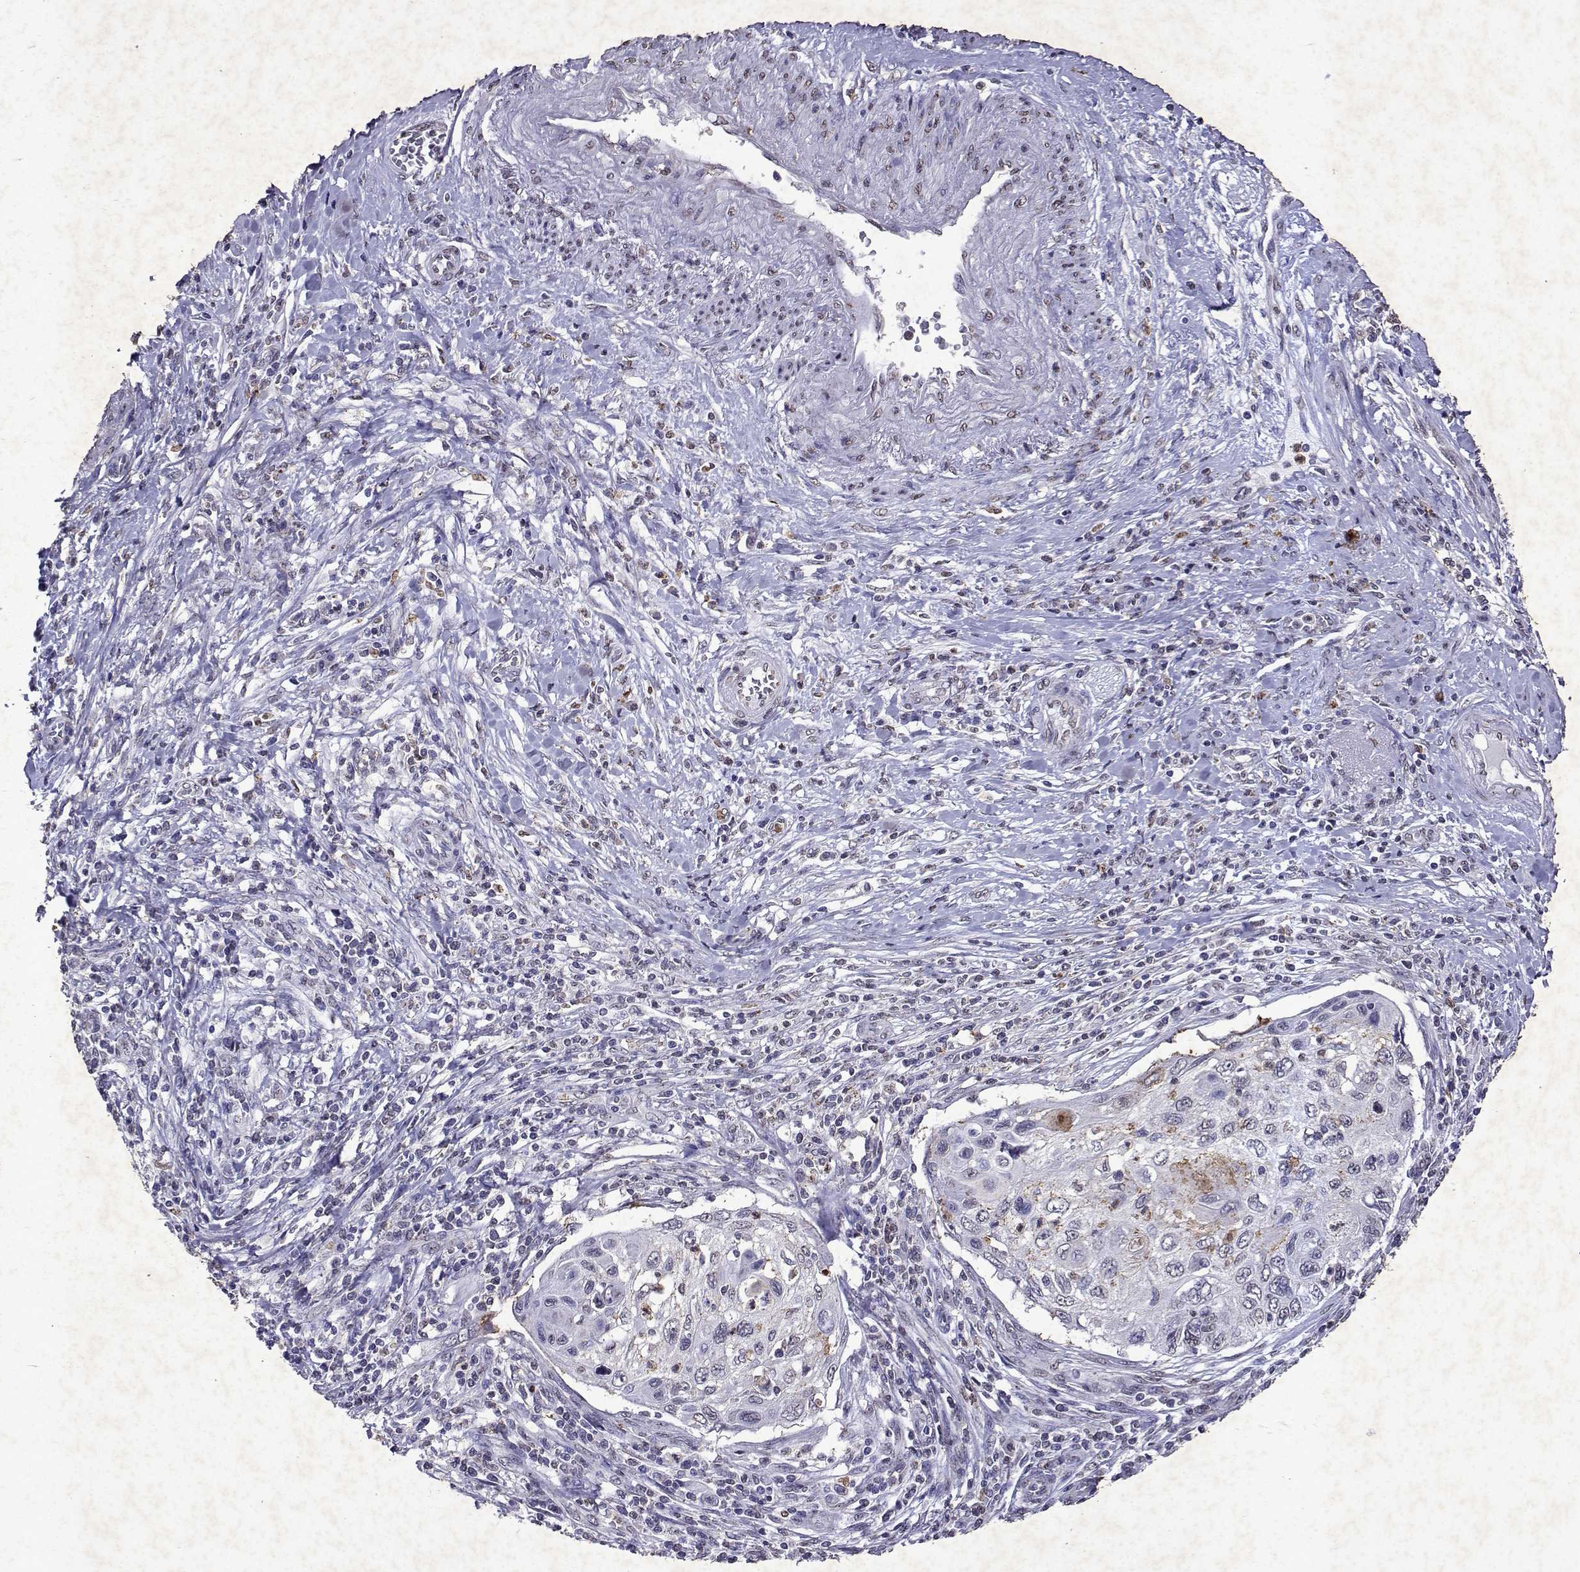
{"staining": {"intensity": "moderate", "quantity": "<25%", "location": "cytoplasmic/membranous"}, "tissue": "cervical cancer", "cell_type": "Tumor cells", "image_type": "cancer", "snomed": [{"axis": "morphology", "description": "Squamous cell carcinoma, NOS"}, {"axis": "topography", "description": "Cervix"}], "caption": "Human cervical squamous cell carcinoma stained for a protein (brown) reveals moderate cytoplasmic/membranous positive expression in about <25% of tumor cells.", "gene": "DUSP28", "patient": {"sex": "female", "age": 70}}